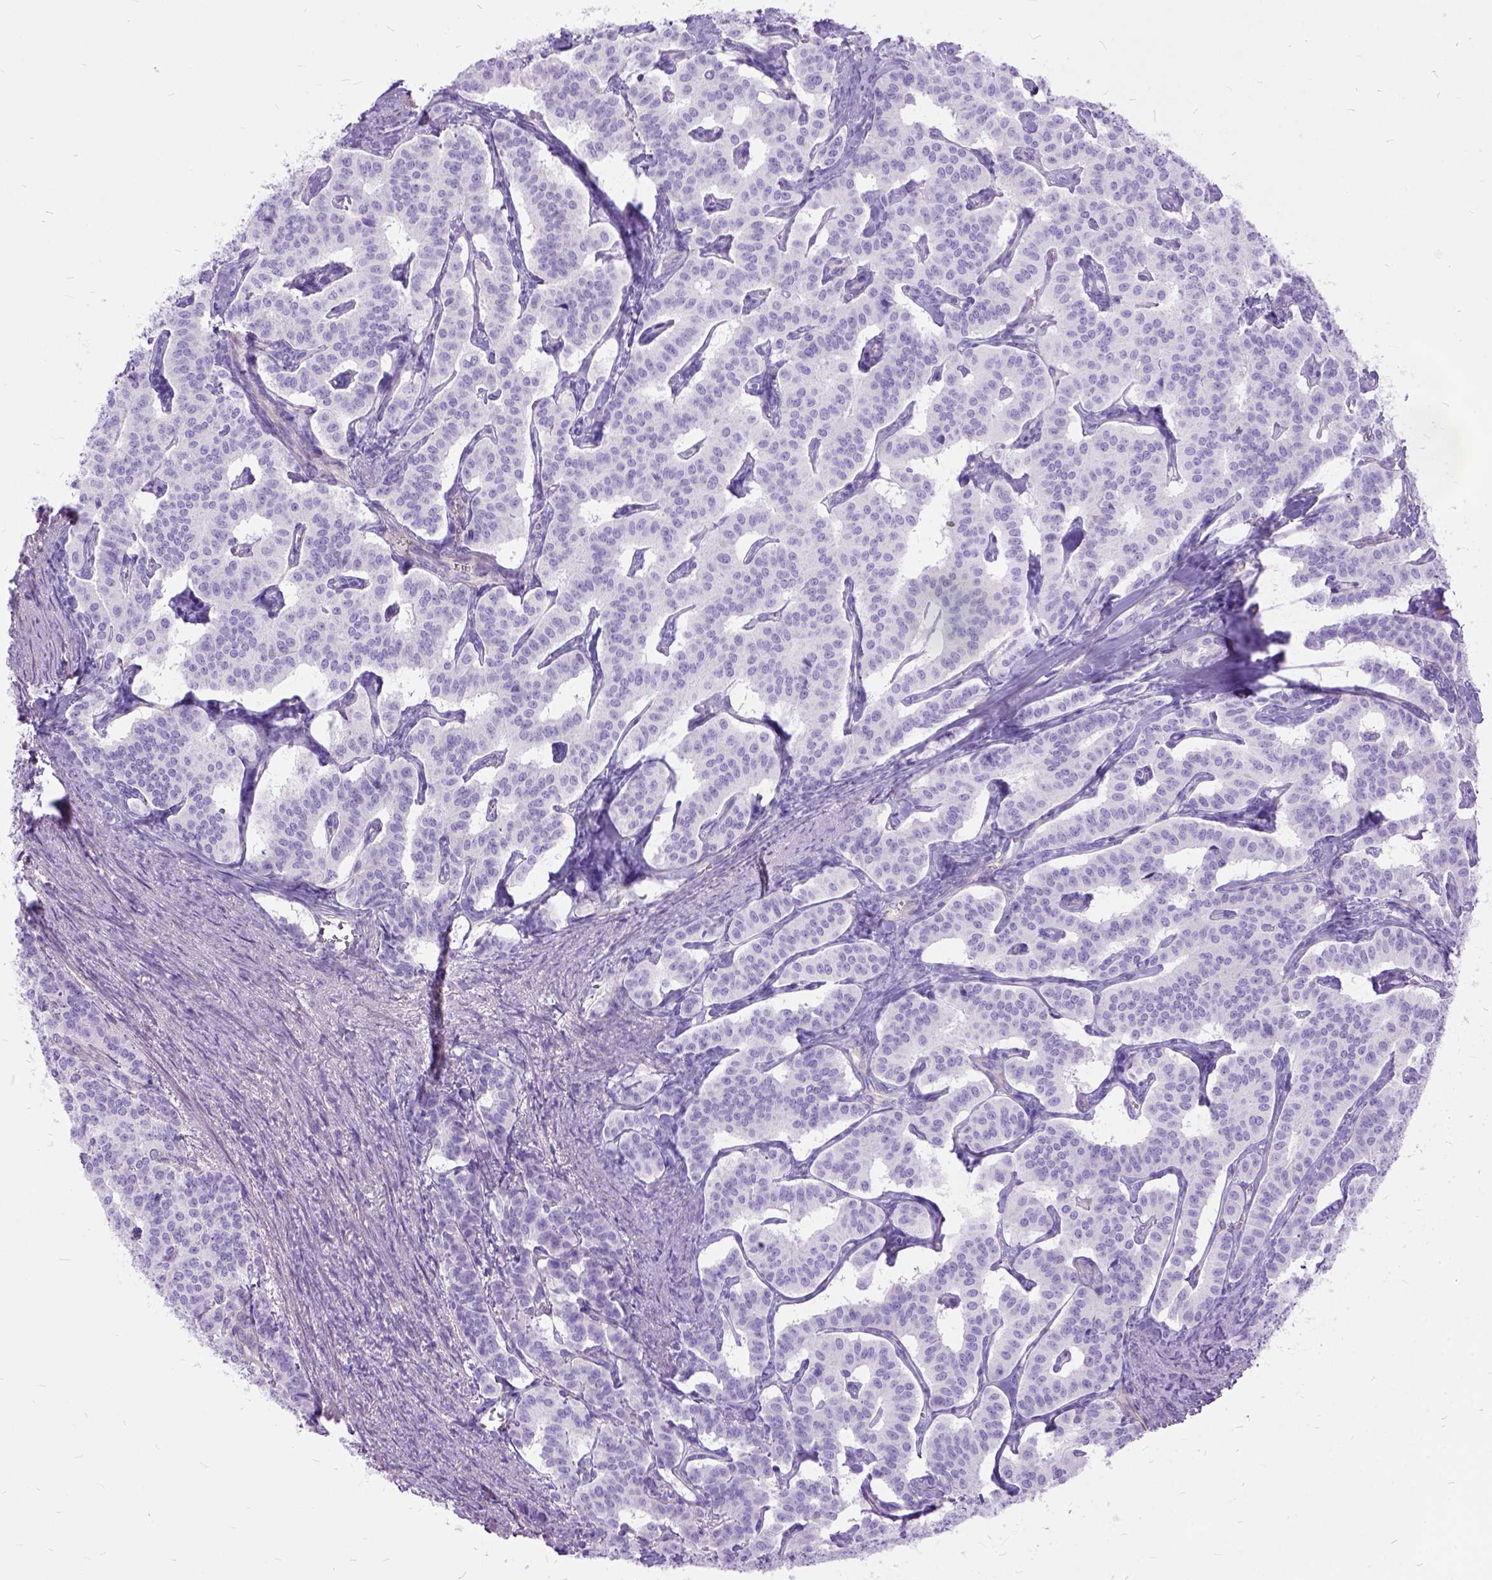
{"staining": {"intensity": "negative", "quantity": "none", "location": "none"}, "tissue": "carcinoid", "cell_type": "Tumor cells", "image_type": "cancer", "snomed": [{"axis": "morphology", "description": "Carcinoid, malignant, NOS"}, {"axis": "topography", "description": "Lung"}], "caption": "An immunohistochemistry histopathology image of malignant carcinoid is shown. There is no staining in tumor cells of malignant carcinoid.", "gene": "ARL9", "patient": {"sex": "female", "age": 46}}